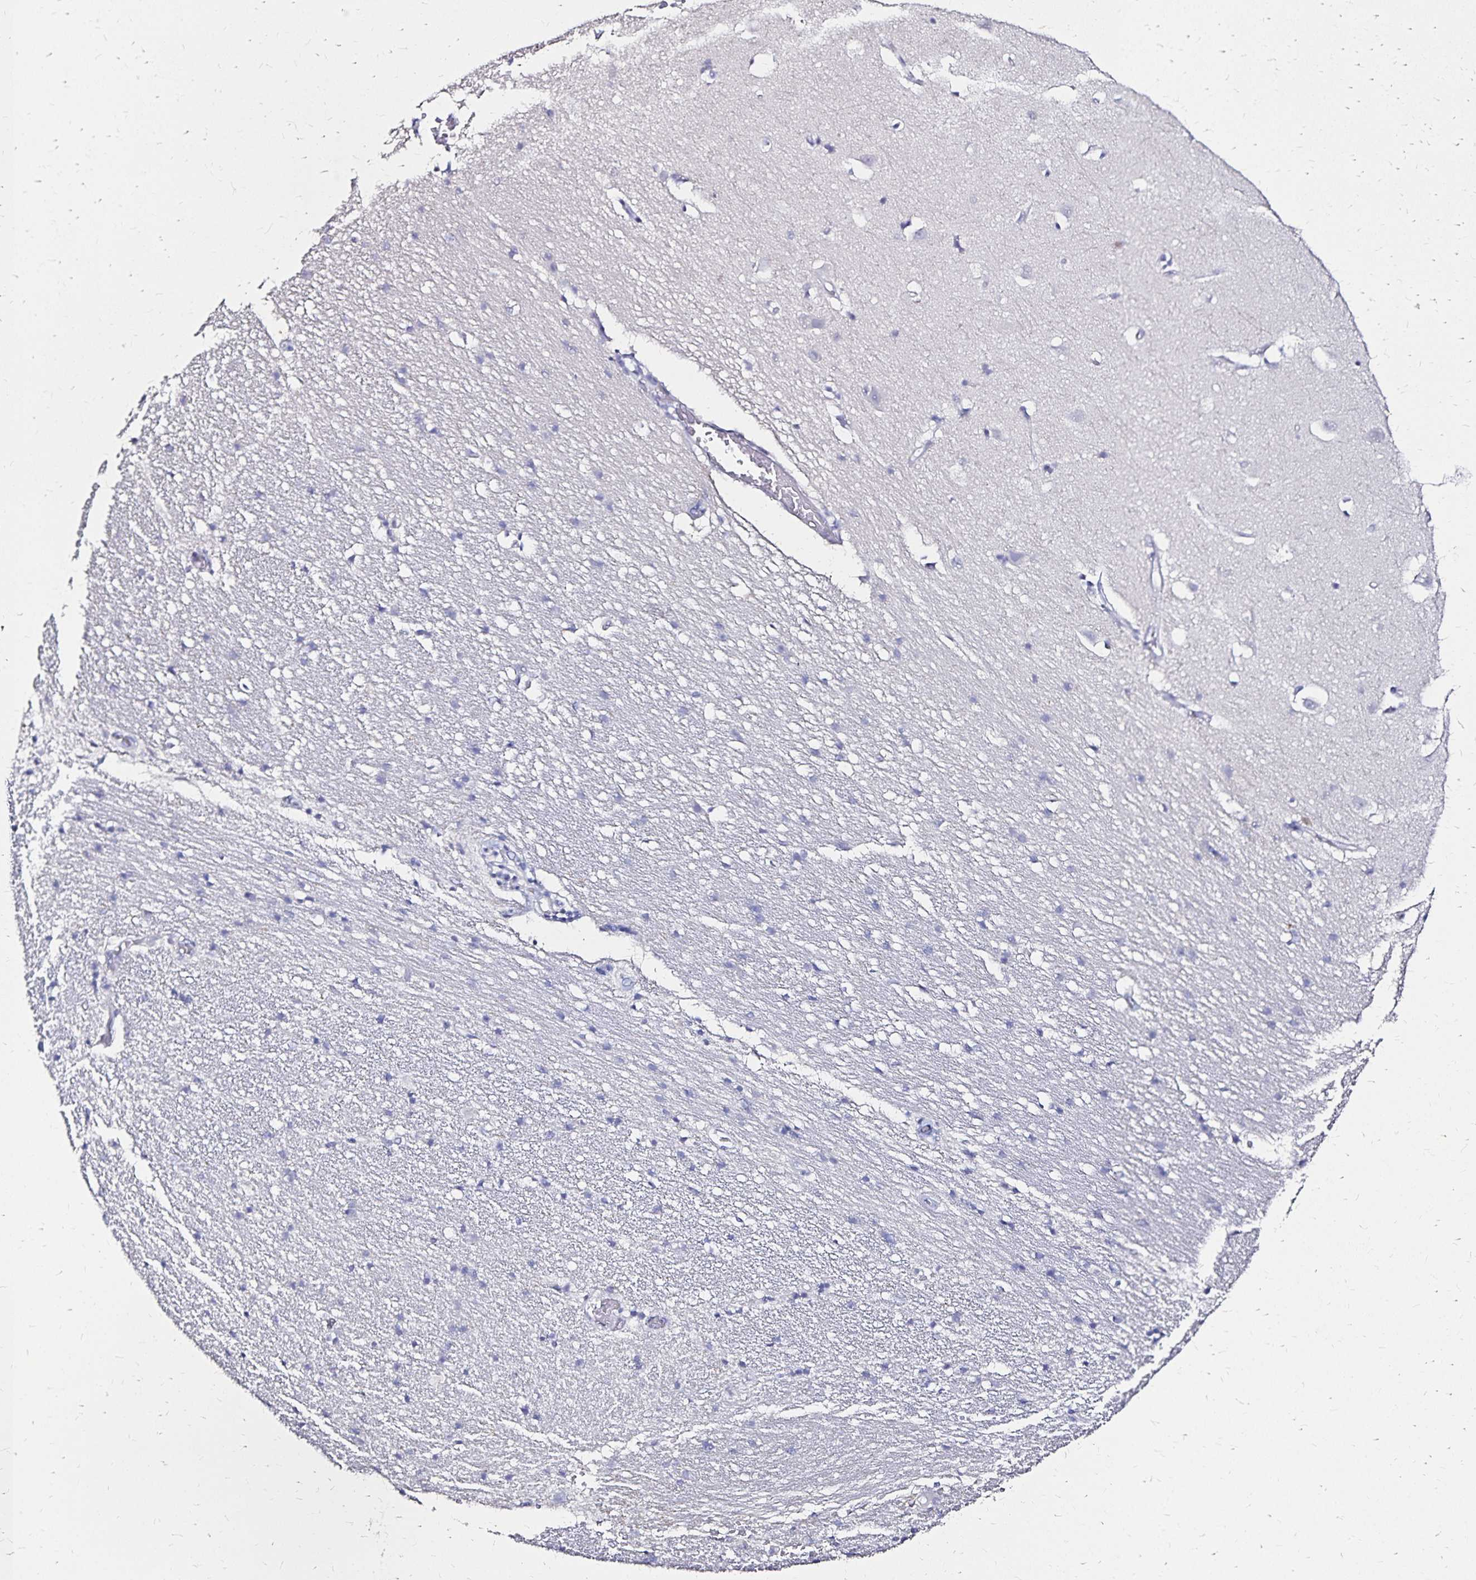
{"staining": {"intensity": "negative", "quantity": "none", "location": "none"}, "tissue": "hippocampus", "cell_type": "Glial cells", "image_type": "normal", "snomed": [{"axis": "morphology", "description": "Normal tissue, NOS"}, {"axis": "topography", "description": "Hippocampus"}], "caption": "Human hippocampus stained for a protein using immunohistochemistry displays no expression in glial cells.", "gene": "SLC5A1", "patient": {"sex": "male", "age": 63}}